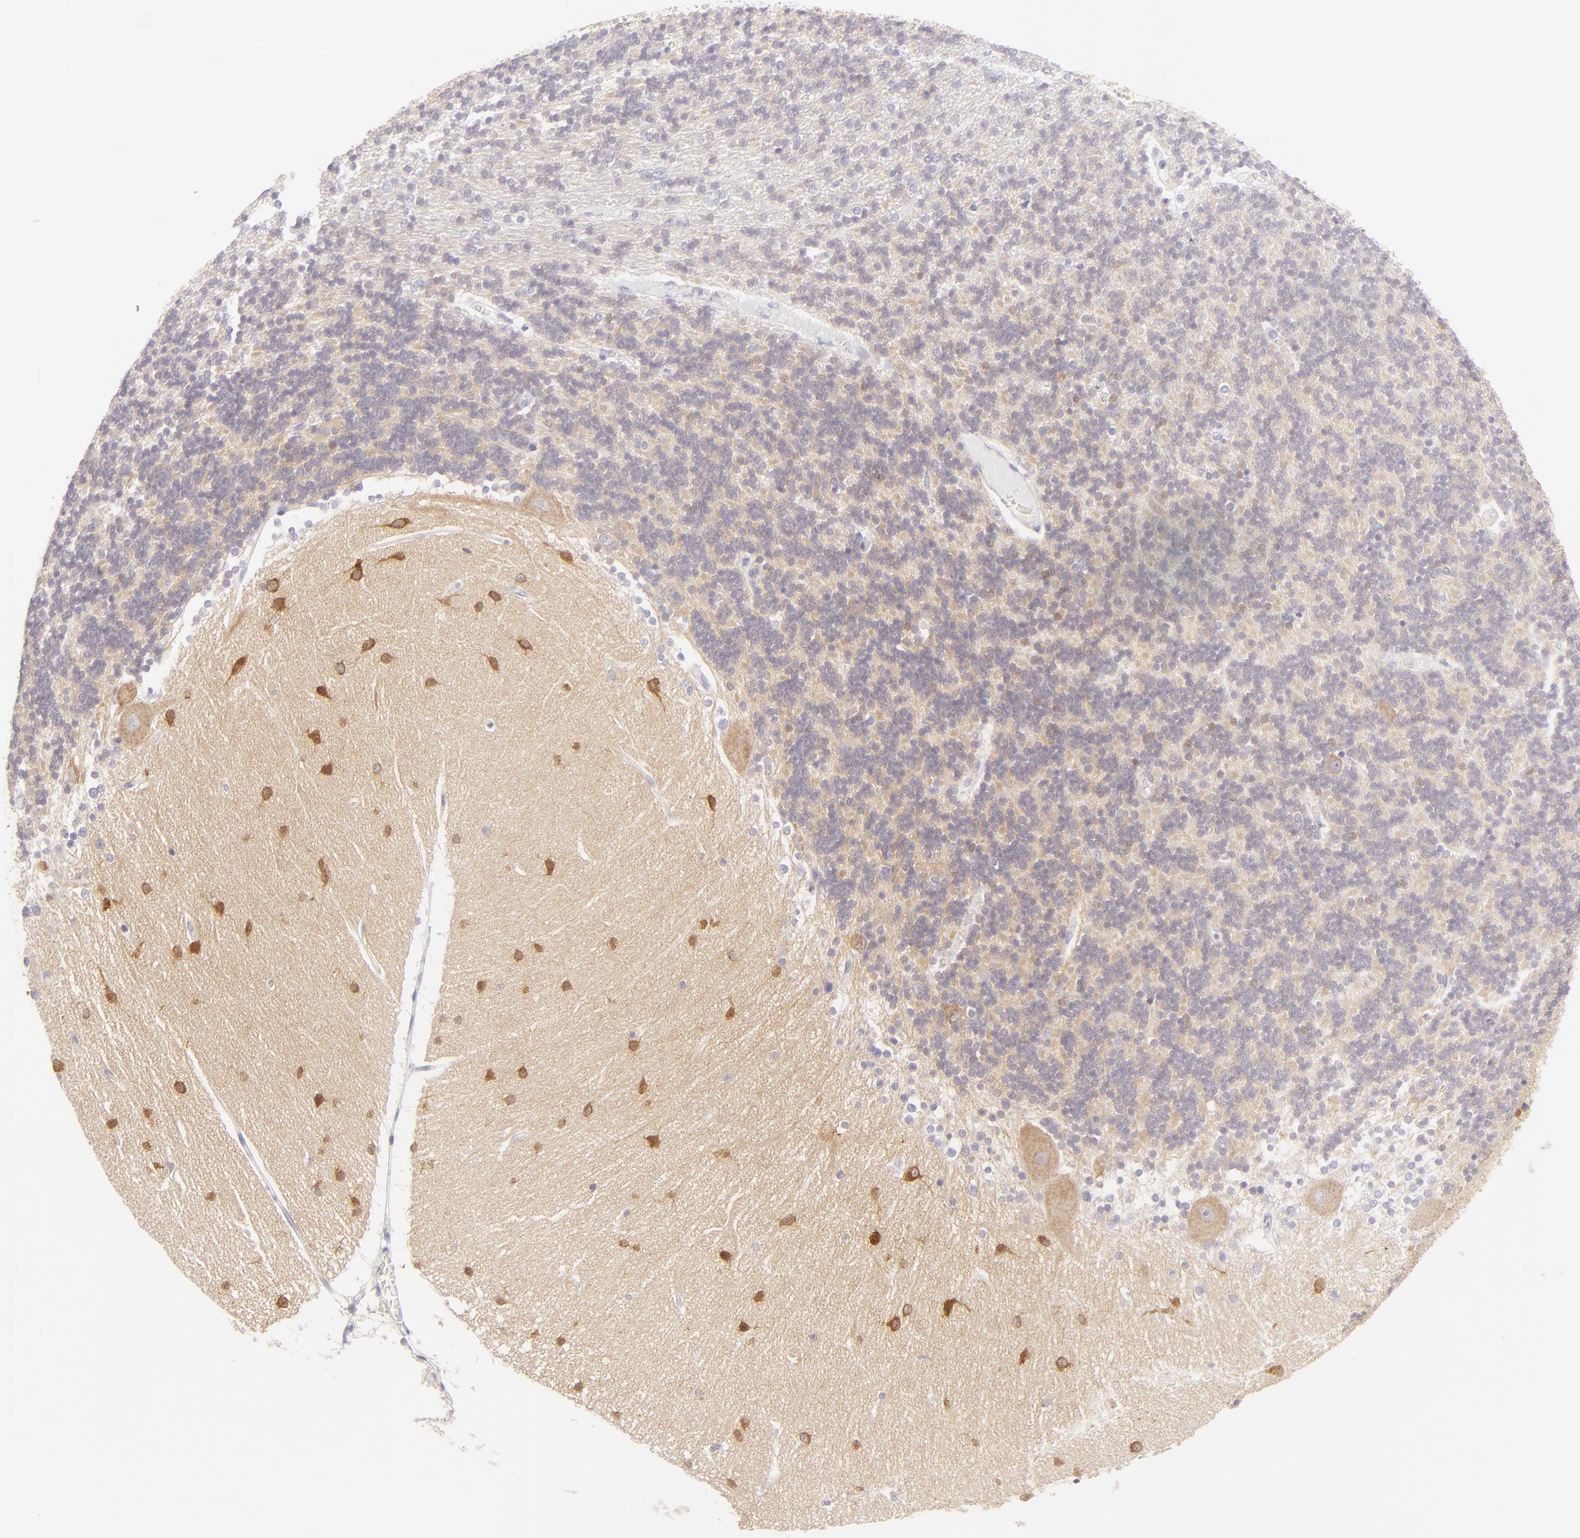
{"staining": {"intensity": "moderate", "quantity": "25%-75%", "location": "cytoplasmic/membranous"}, "tissue": "cerebellum", "cell_type": "Cells in granular layer", "image_type": "normal", "snomed": [{"axis": "morphology", "description": "Normal tissue, NOS"}, {"axis": "topography", "description": "Cerebellum"}], "caption": "Immunohistochemical staining of benign human cerebellum displays moderate cytoplasmic/membranous protein positivity in approximately 25%-75% of cells in granular layer.", "gene": "DLG4", "patient": {"sex": "female", "age": 54}}